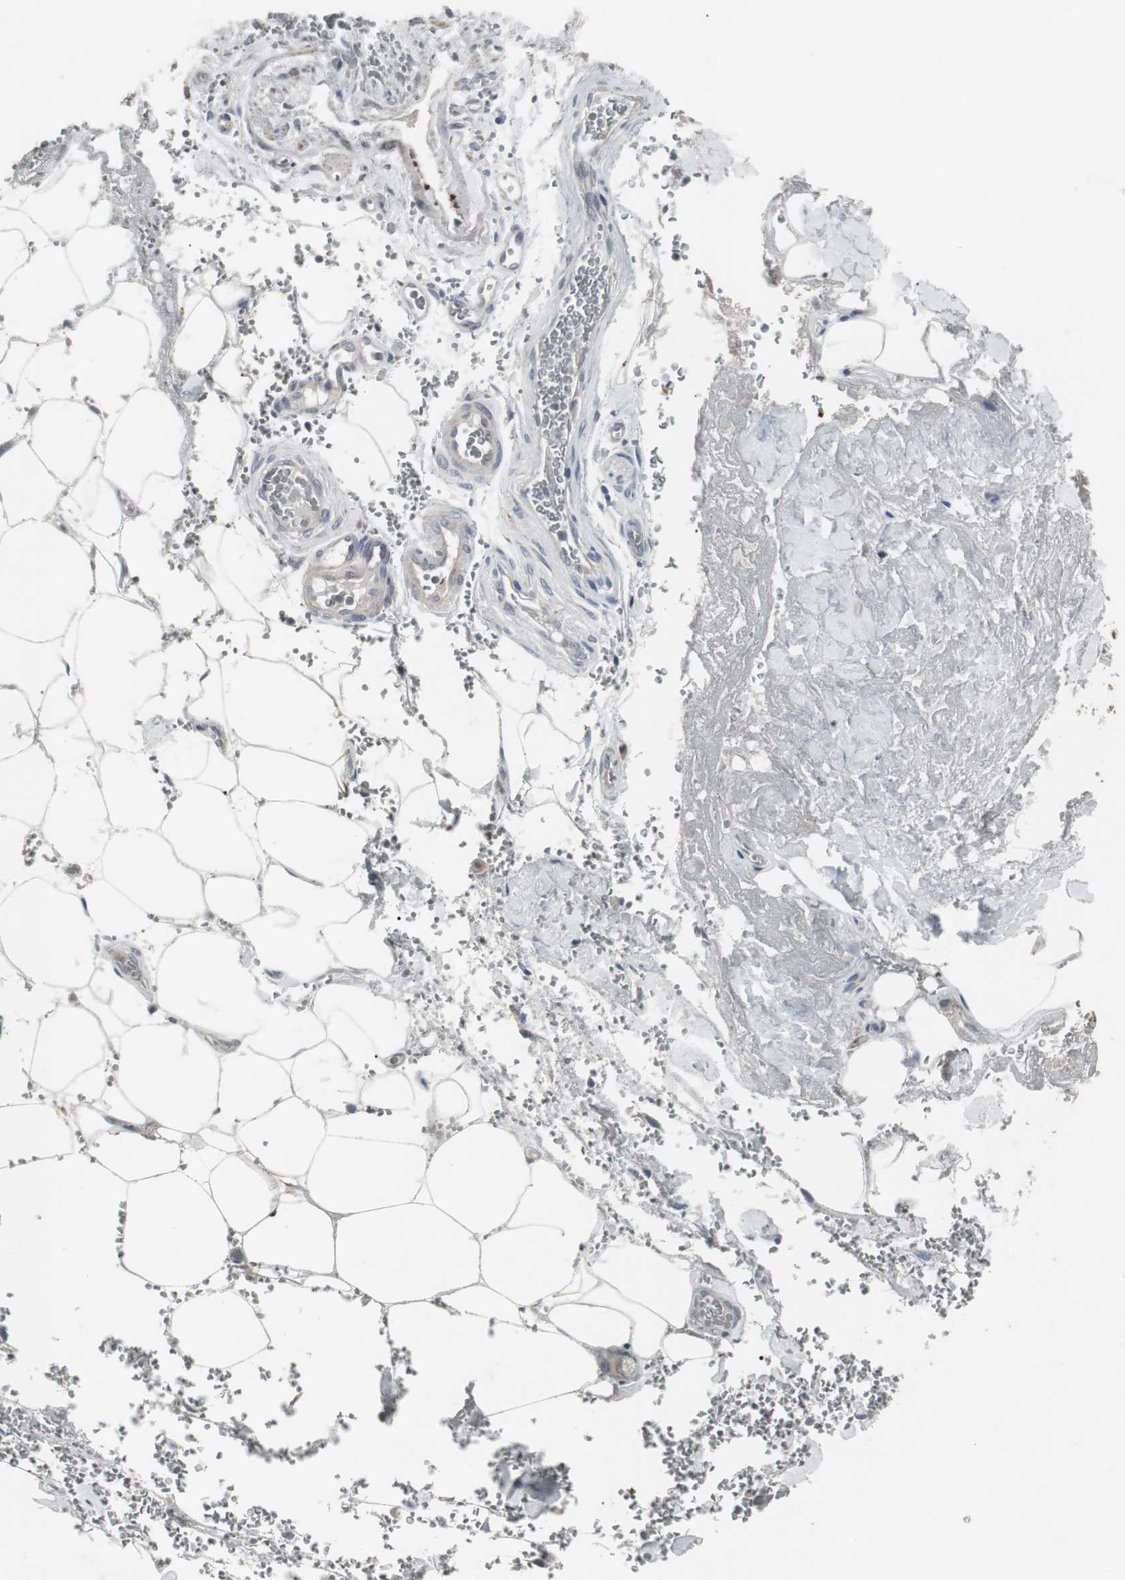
{"staining": {"intensity": "weak", "quantity": ">75%", "location": "cytoplasmic/membranous"}, "tissue": "adipose tissue", "cell_type": "Adipocytes", "image_type": "normal", "snomed": [{"axis": "morphology", "description": "Normal tissue, NOS"}, {"axis": "morphology", "description": "Cholangiocarcinoma"}, {"axis": "topography", "description": "Liver"}, {"axis": "topography", "description": "Peripheral nerve tissue"}], "caption": "About >75% of adipocytes in unremarkable adipose tissue reveal weak cytoplasmic/membranous protein staining as visualized by brown immunohistochemical staining.", "gene": "ACAA1", "patient": {"sex": "male", "age": 50}}